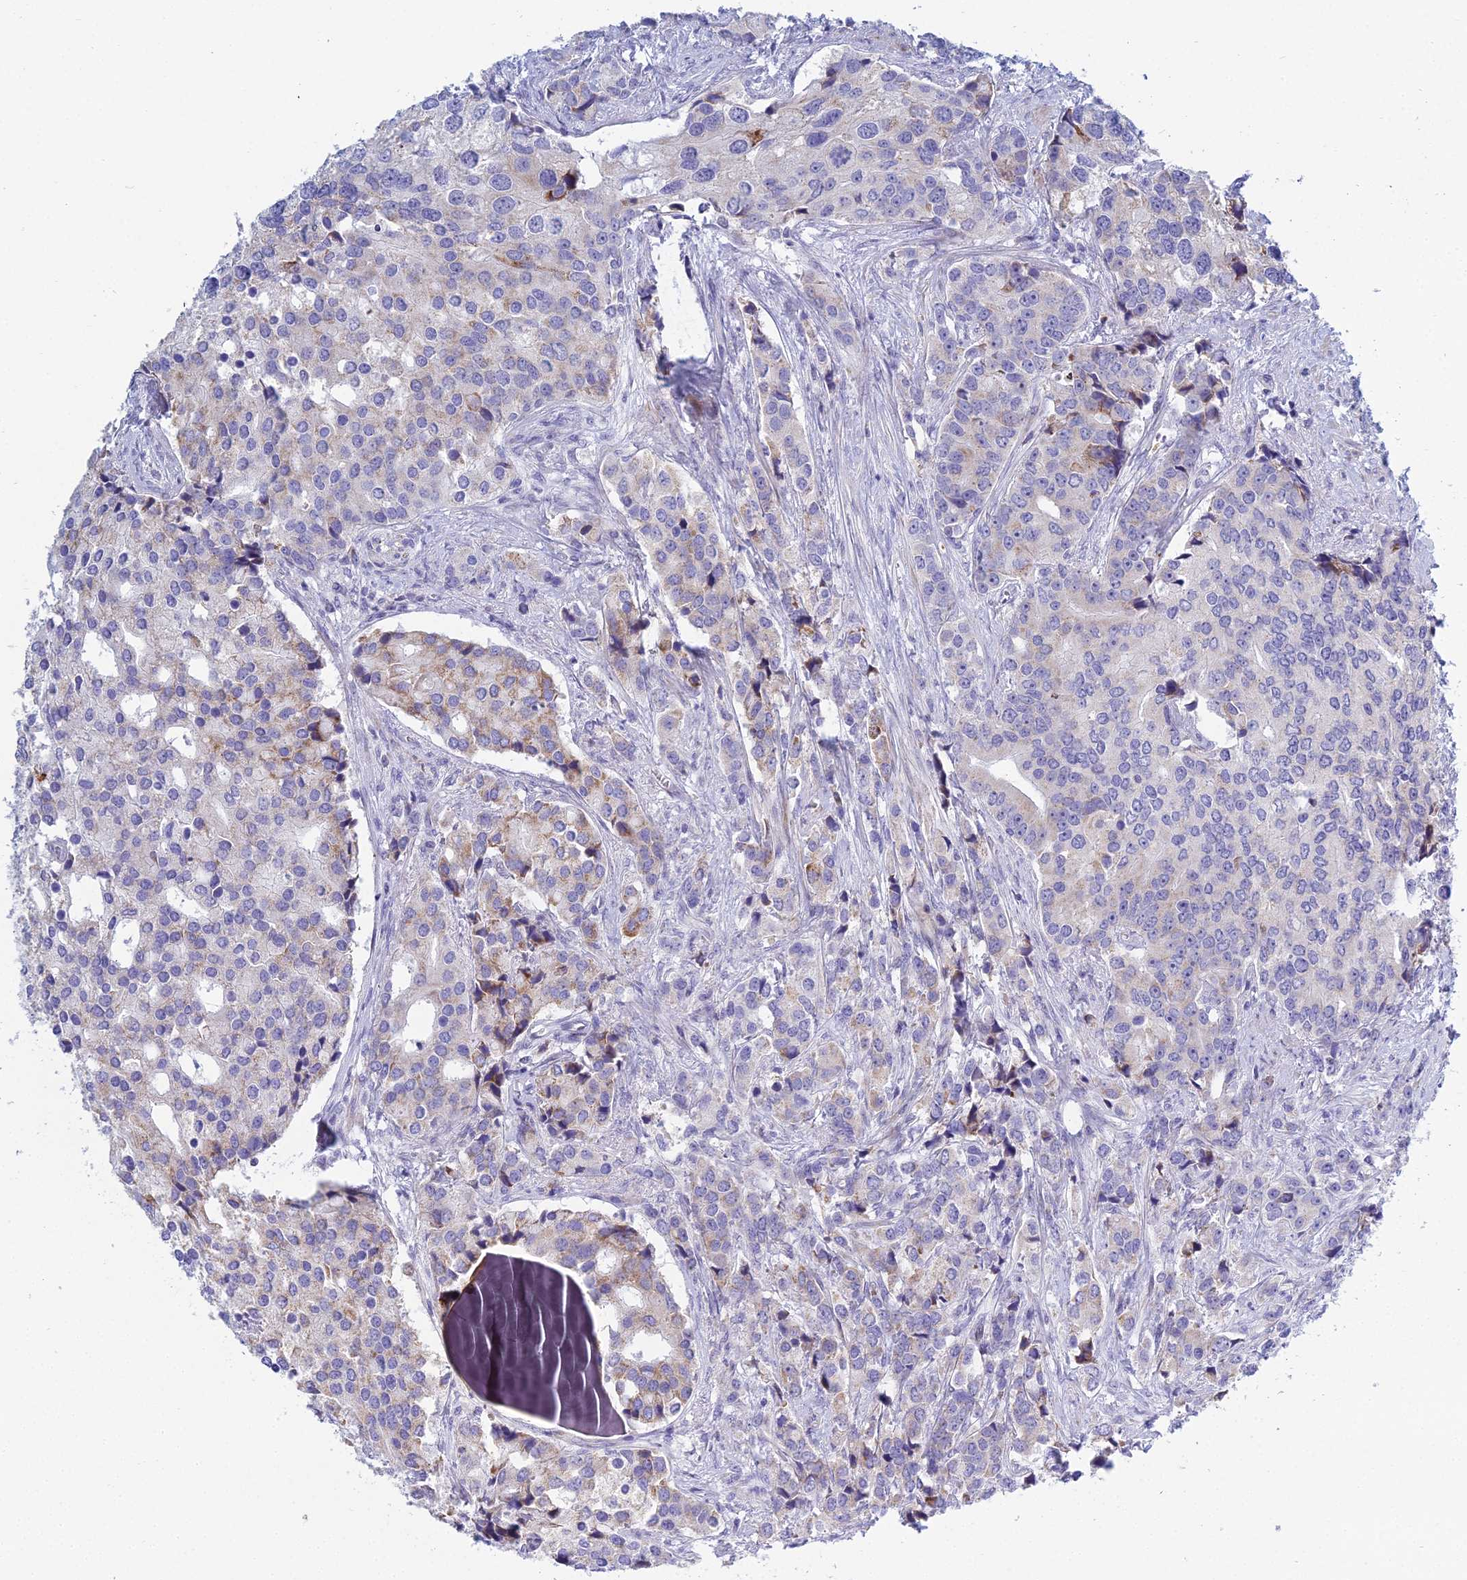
{"staining": {"intensity": "weak", "quantity": "<25%", "location": "cytoplasmic/membranous"}, "tissue": "prostate cancer", "cell_type": "Tumor cells", "image_type": "cancer", "snomed": [{"axis": "morphology", "description": "Adenocarcinoma, High grade"}, {"axis": "topography", "description": "Prostate"}], "caption": "An immunohistochemistry micrograph of prostate cancer is shown. There is no staining in tumor cells of prostate cancer.", "gene": "PRR13", "patient": {"sex": "male", "age": 62}}